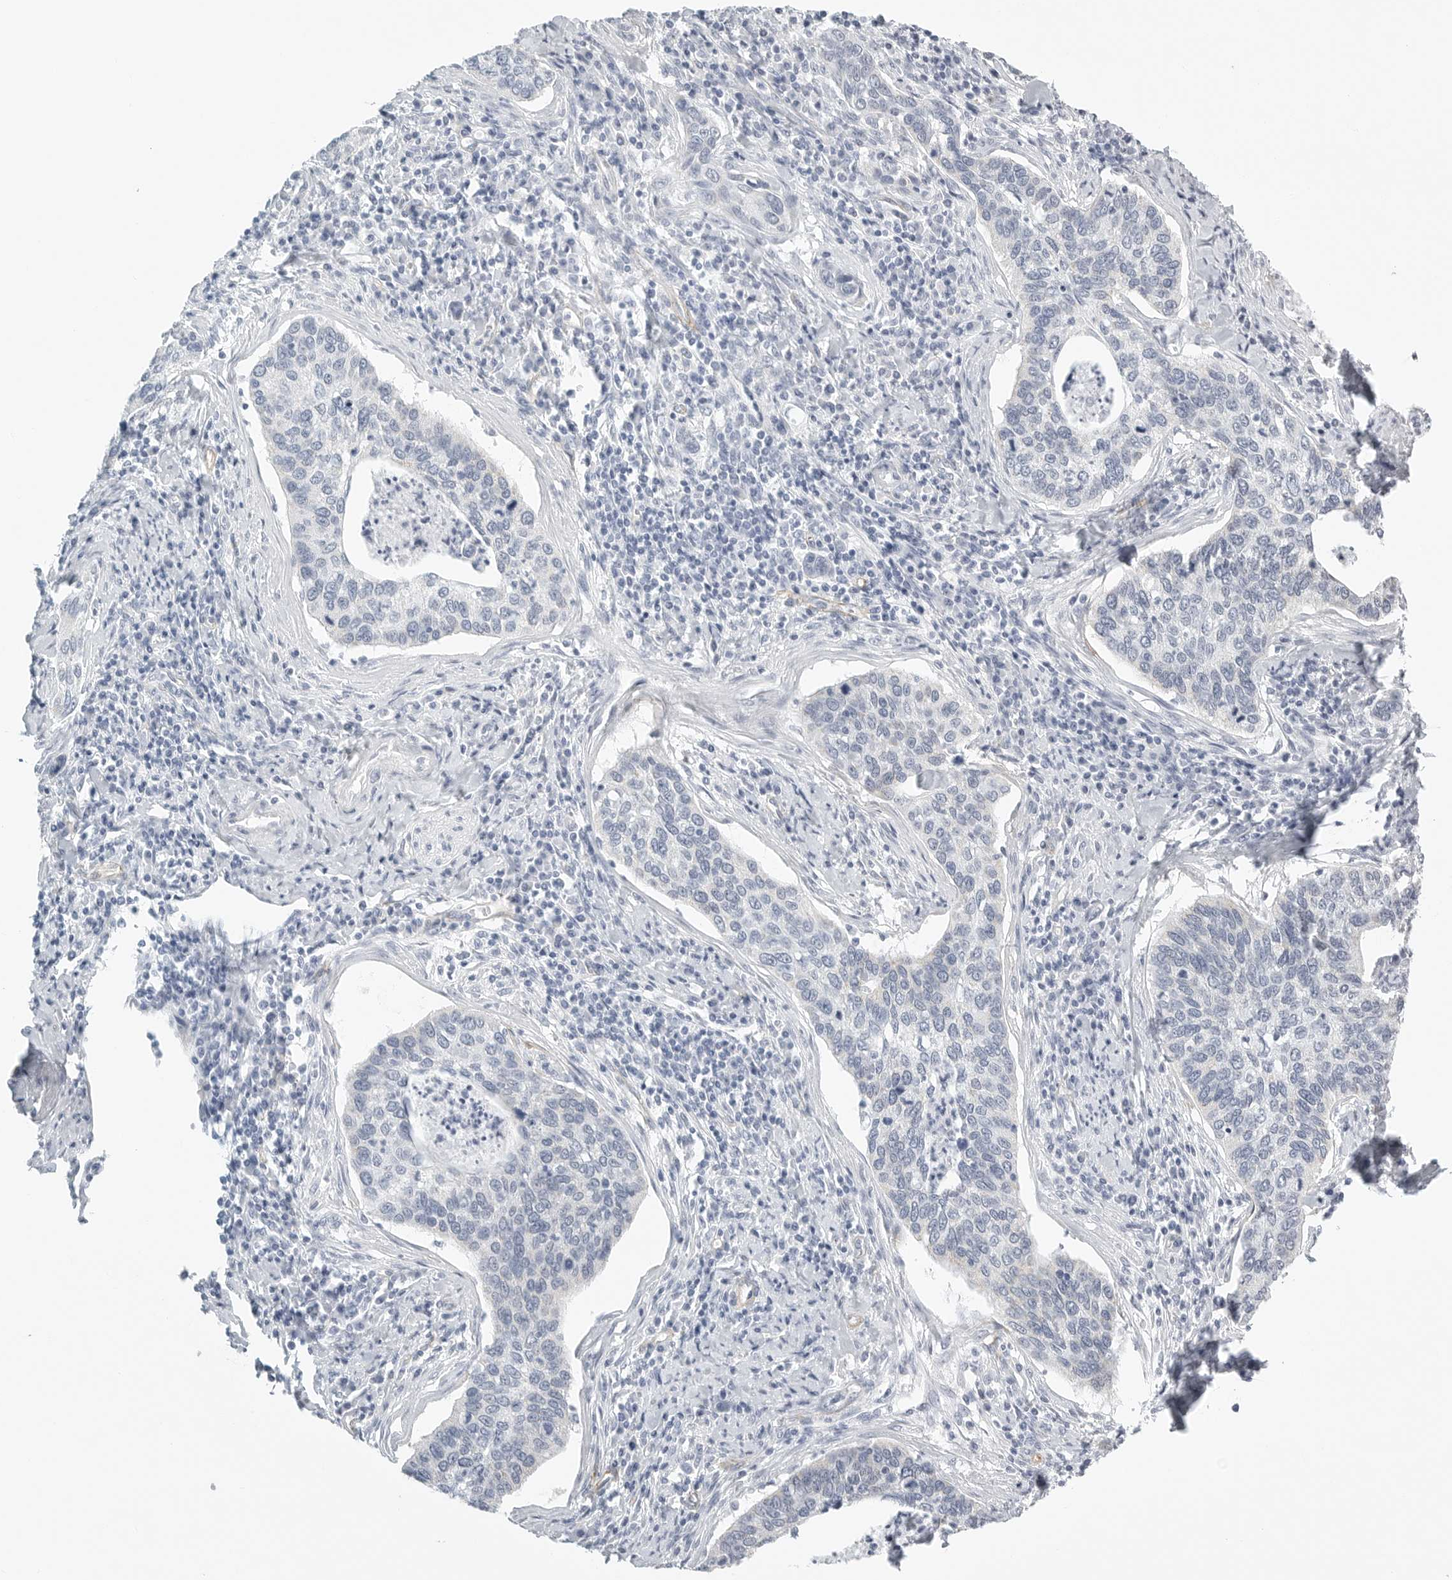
{"staining": {"intensity": "negative", "quantity": "none", "location": "none"}, "tissue": "cervical cancer", "cell_type": "Tumor cells", "image_type": "cancer", "snomed": [{"axis": "morphology", "description": "Squamous cell carcinoma, NOS"}, {"axis": "topography", "description": "Cervix"}], "caption": "Immunohistochemical staining of human squamous cell carcinoma (cervical) exhibits no significant positivity in tumor cells. (Stains: DAB (3,3'-diaminobenzidine) IHC with hematoxylin counter stain, Microscopy: brightfield microscopy at high magnification).", "gene": "TNR", "patient": {"sex": "female", "age": 53}}